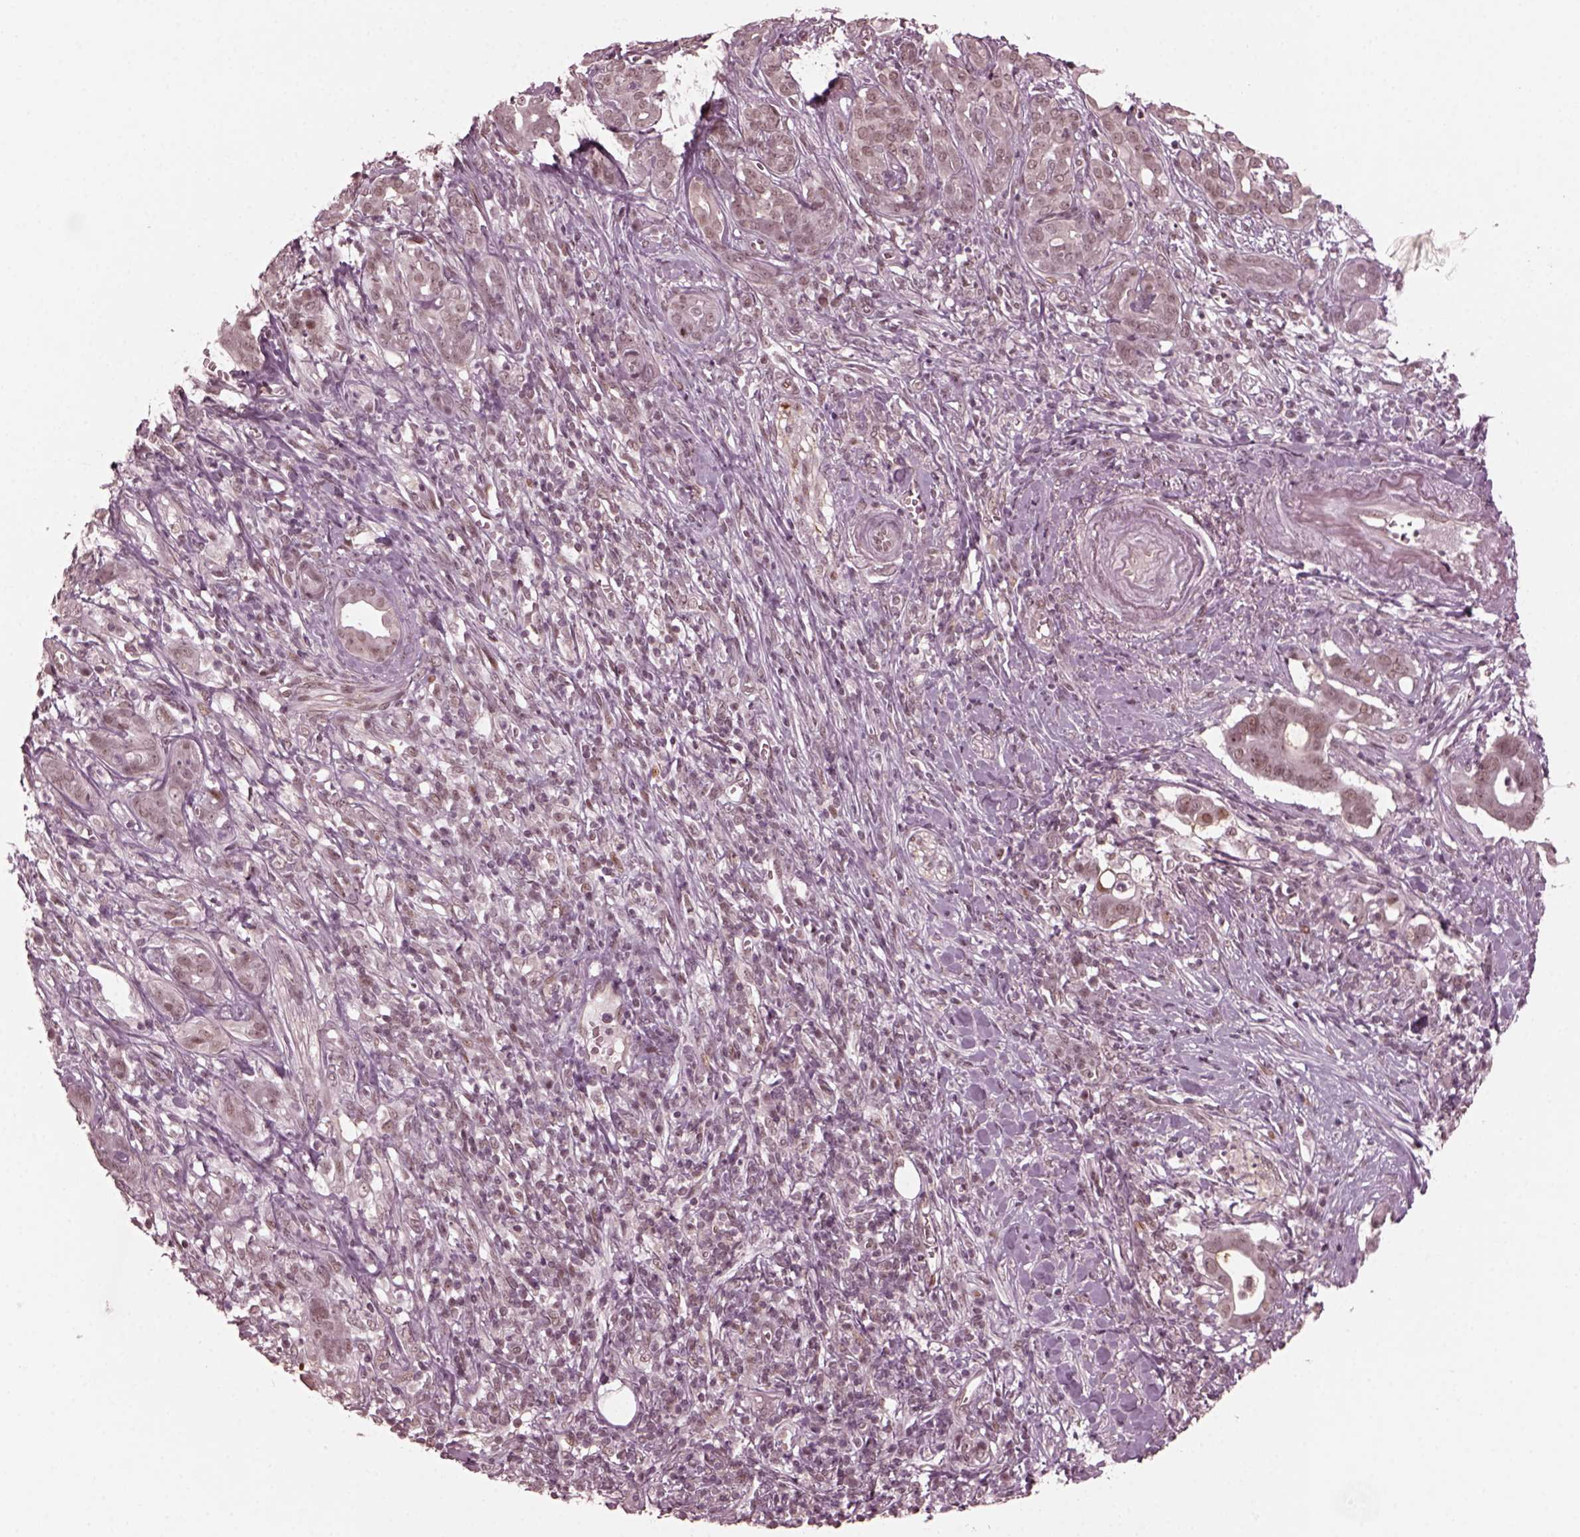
{"staining": {"intensity": "negative", "quantity": "none", "location": "none"}, "tissue": "pancreatic cancer", "cell_type": "Tumor cells", "image_type": "cancer", "snomed": [{"axis": "morphology", "description": "Adenocarcinoma, NOS"}, {"axis": "topography", "description": "Pancreas"}], "caption": "This is a image of immunohistochemistry (IHC) staining of pancreatic adenocarcinoma, which shows no expression in tumor cells. Nuclei are stained in blue.", "gene": "TRIB3", "patient": {"sex": "male", "age": 61}}